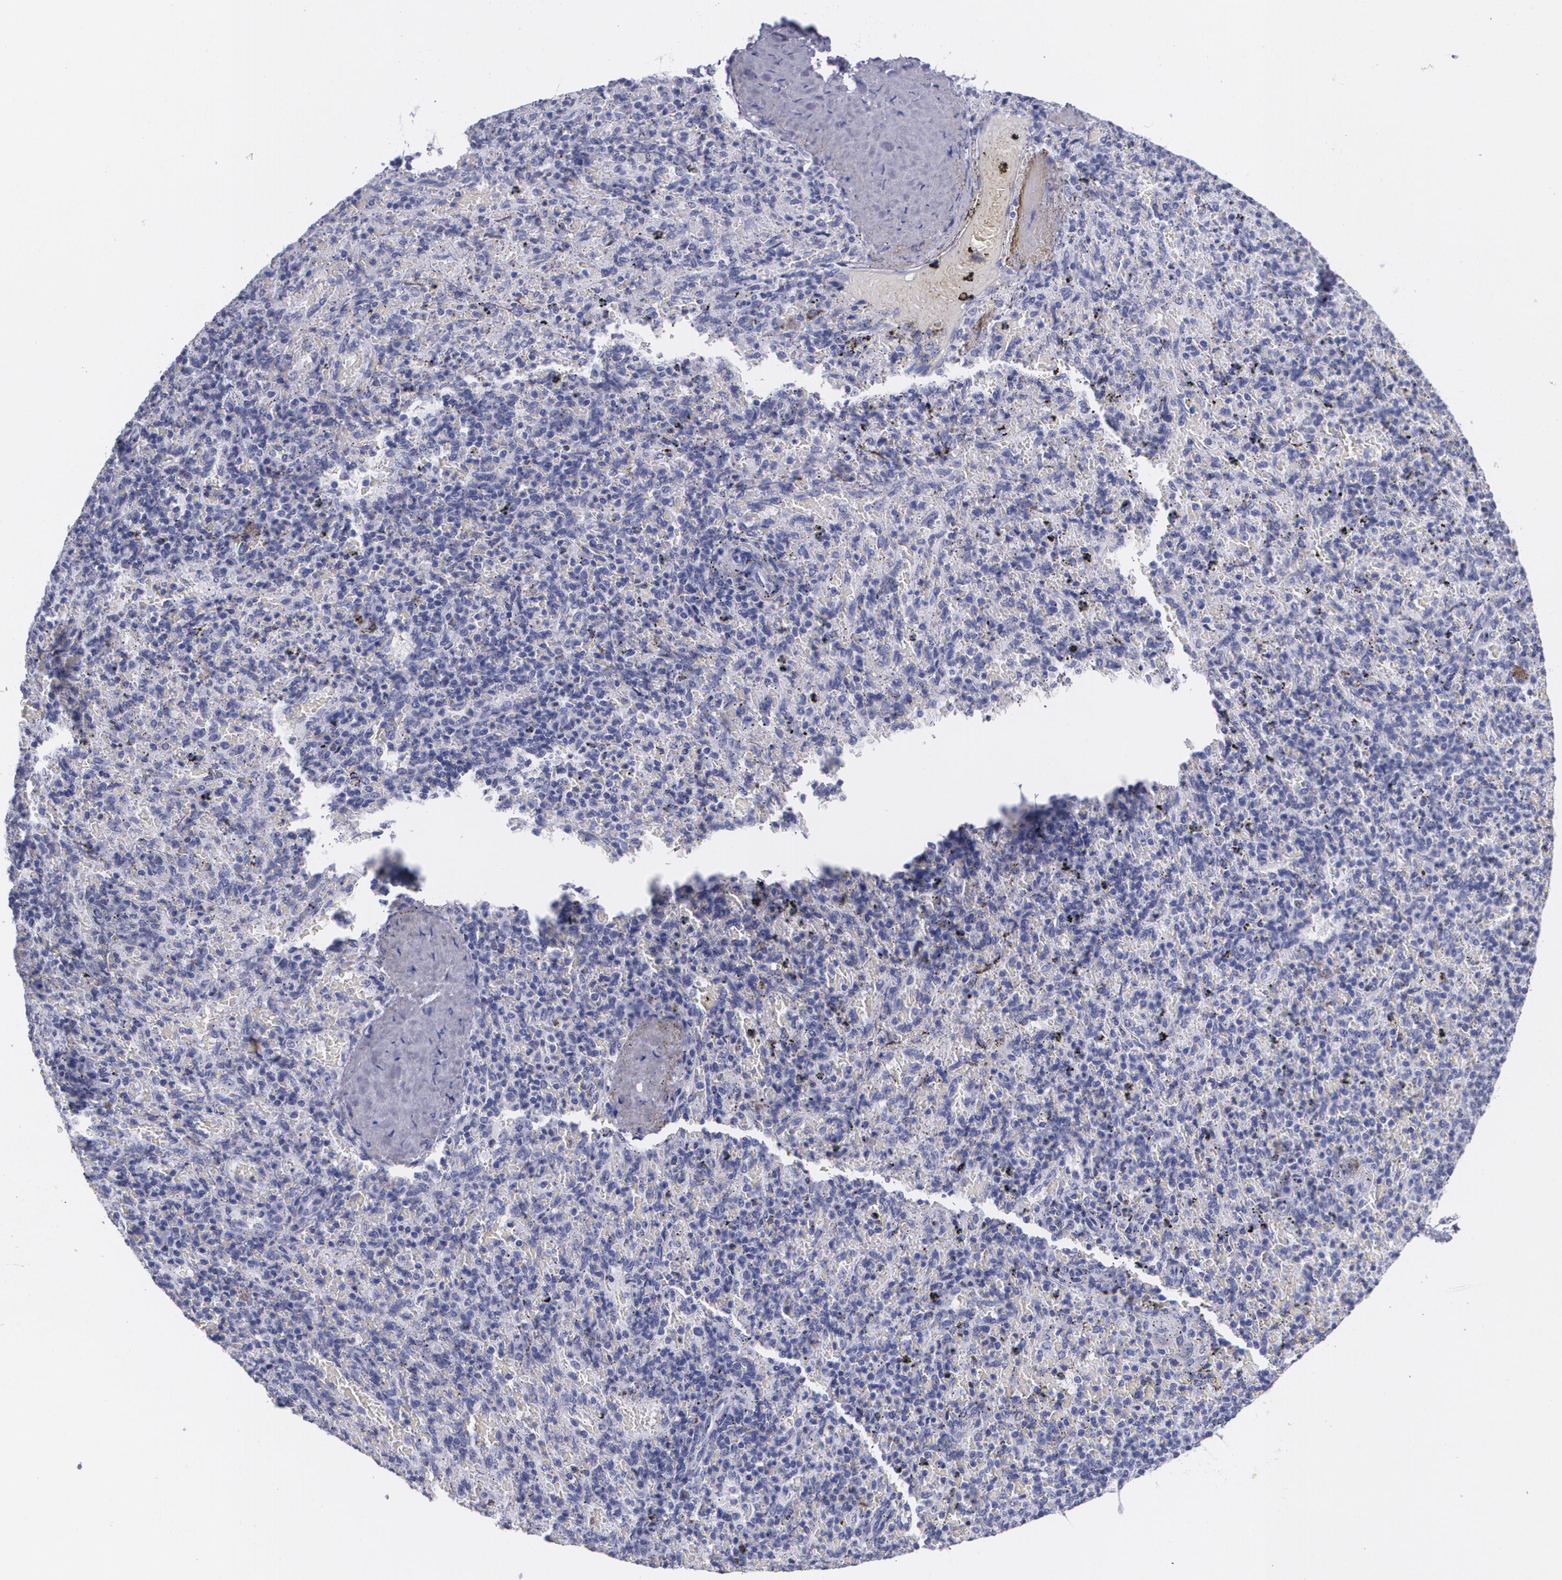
{"staining": {"intensity": "negative", "quantity": "none", "location": "none"}, "tissue": "spleen", "cell_type": "Cells in red pulp", "image_type": "normal", "snomed": [{"axis": "morphology", "description": "Normal tissue, NOS"}, {"axis": "topography", "description": "Spleen"}], "caption": "Immunohistochemical staining of normal spleen shows no significant staining in cells in red pulp. Nuclei are stained in blue.", "gene": "TP53", "patient": {"sex": "female", "age": 43}}